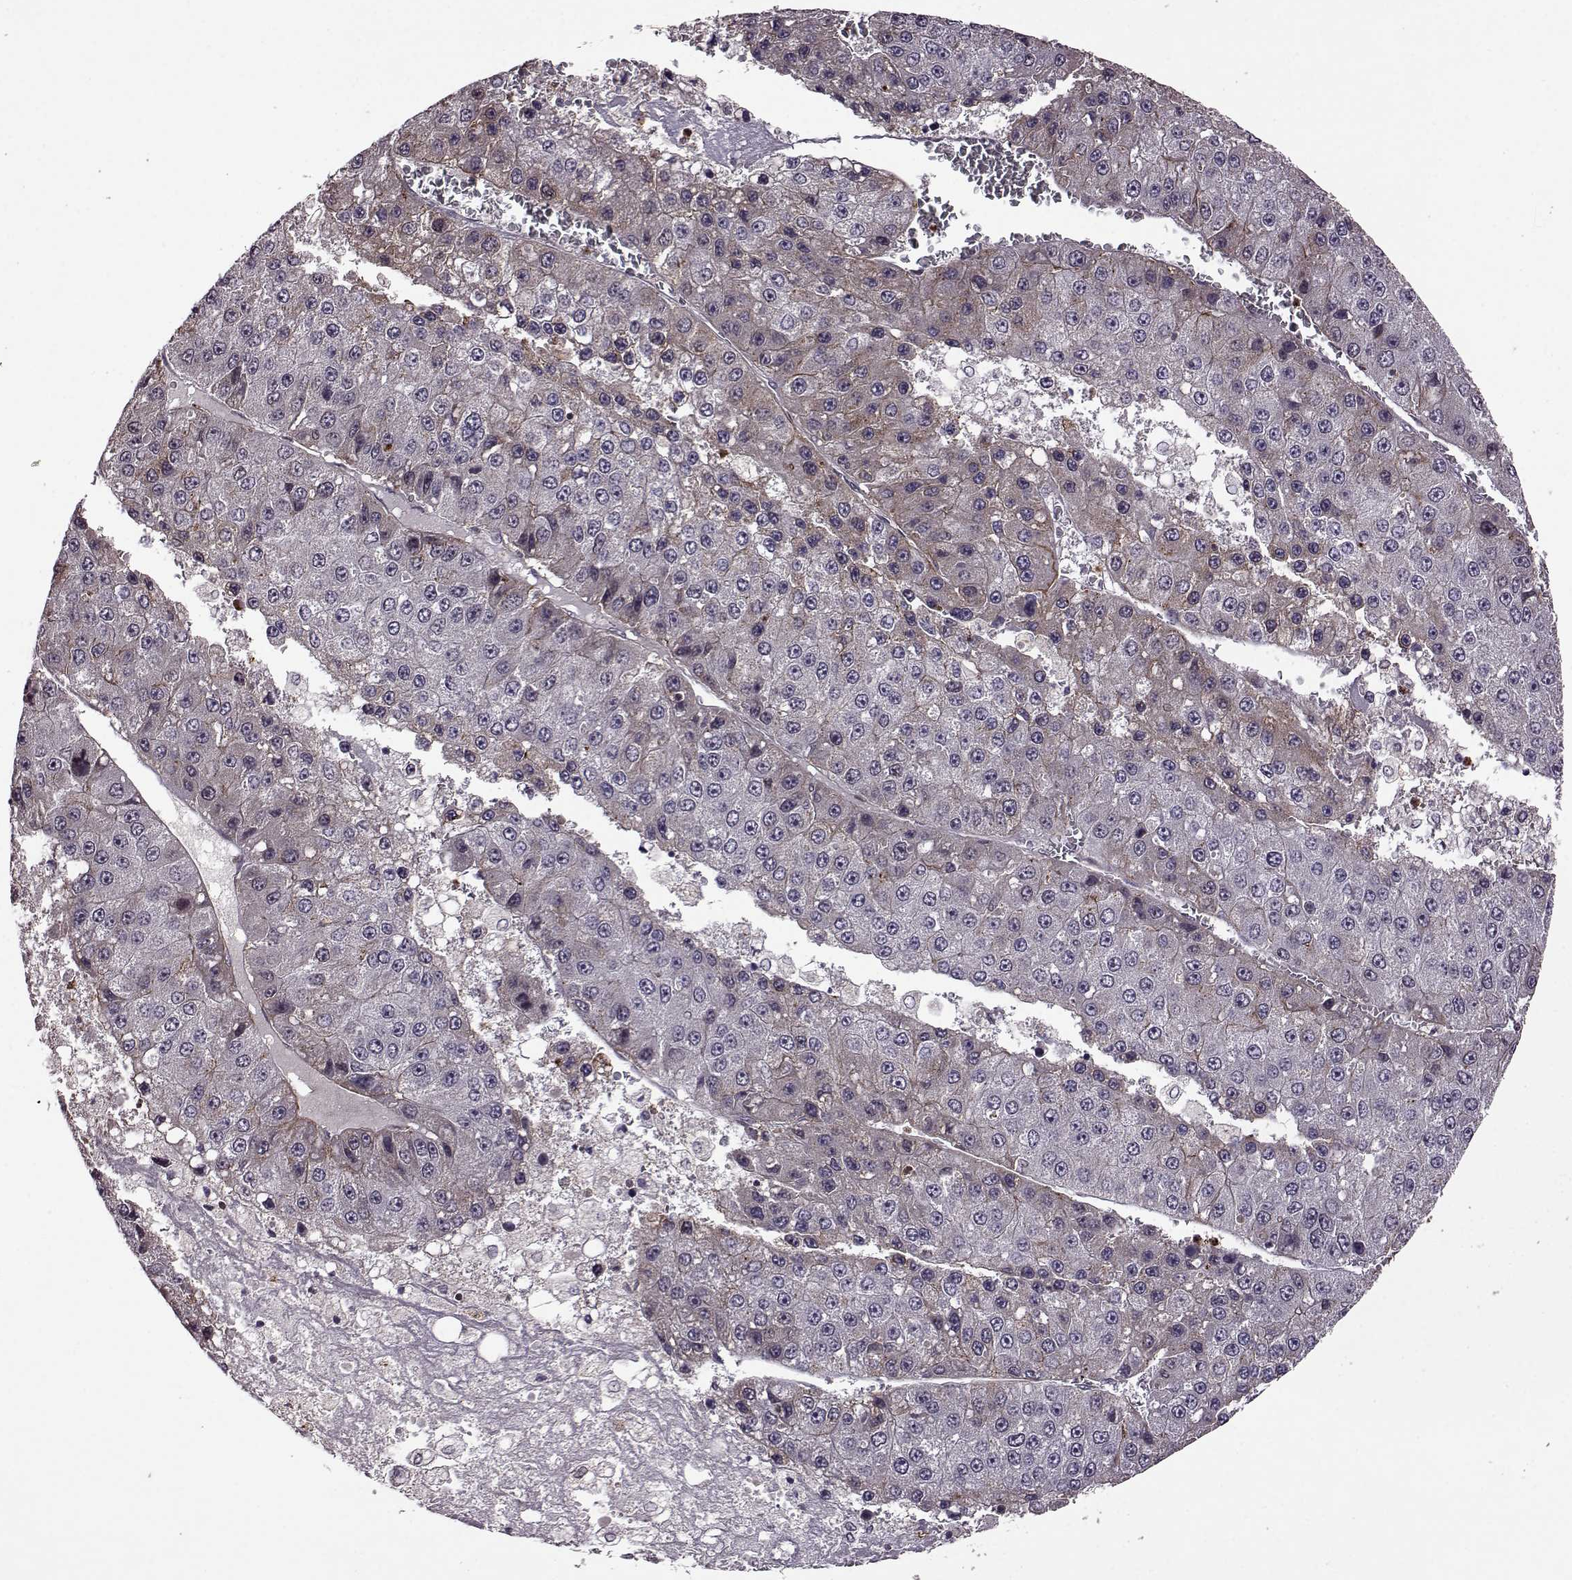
{"staining": {"intensity": "weak", "quantity": "<25%", "location": "cytoplasmic/membranous"}, "tissue": "liver cancer", "cell_type": "Tumor cells", "image_type": "cancer", "snomed": [{"axis": "morphology", "description": "Carcinoma, Hepatocellular, NOS"}, {"axis": "topography", "description": "Liver"}], "caption": "Liver hepatocellular carcinoma was stained to show a protein in brown. There is no significant positivity in tumor cells.", "gene": "TRMU", "patient": {"sex": "female", "age": 73}}